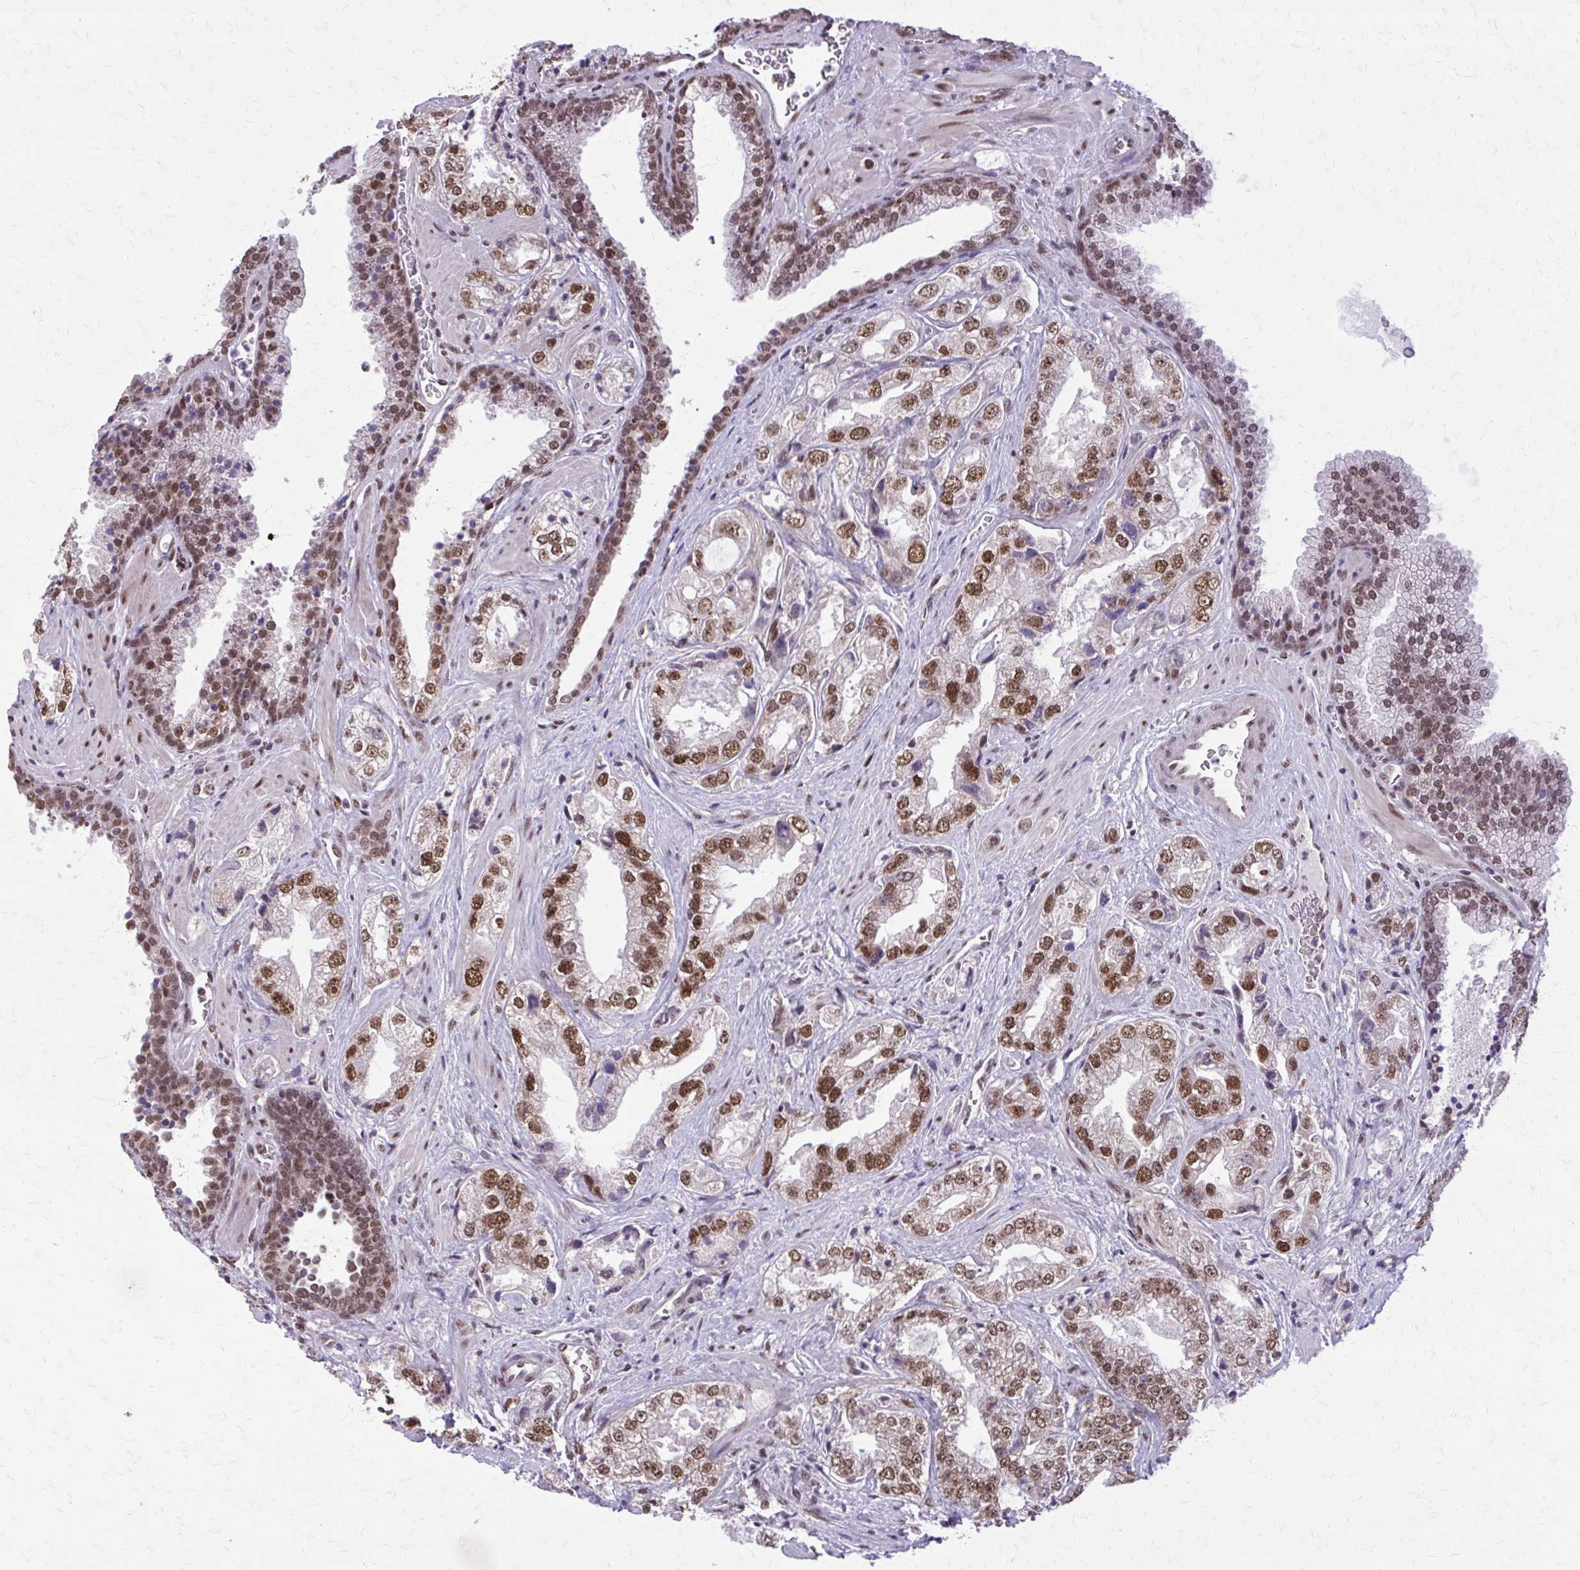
{"staining": {"intensity": "moderate", "quantity": "25%-75%", "location": "nuclear"}, "tissue": "prostate cancer", "cell_type": "Tumor cells", "image_type": "cancer", "snomed": [{"axis": "morphology", "description": "Adenocarcinoma, High grade"}, {"axis": "topography", "description": "Prostate"}], "caption": "Immunohistochemistry of human adenocarcinoma (high-grade) (prostate) shows medium levels of moderate nuclear positivity in approximately 25%-75% of tumor cells. The staining is performed using DAB brown chromogen to label protein expression. The nuclei are counter-stained blue using hematoxylin.", "gene": "TTF1", "patient": {"sex": "male", "age": 67}}